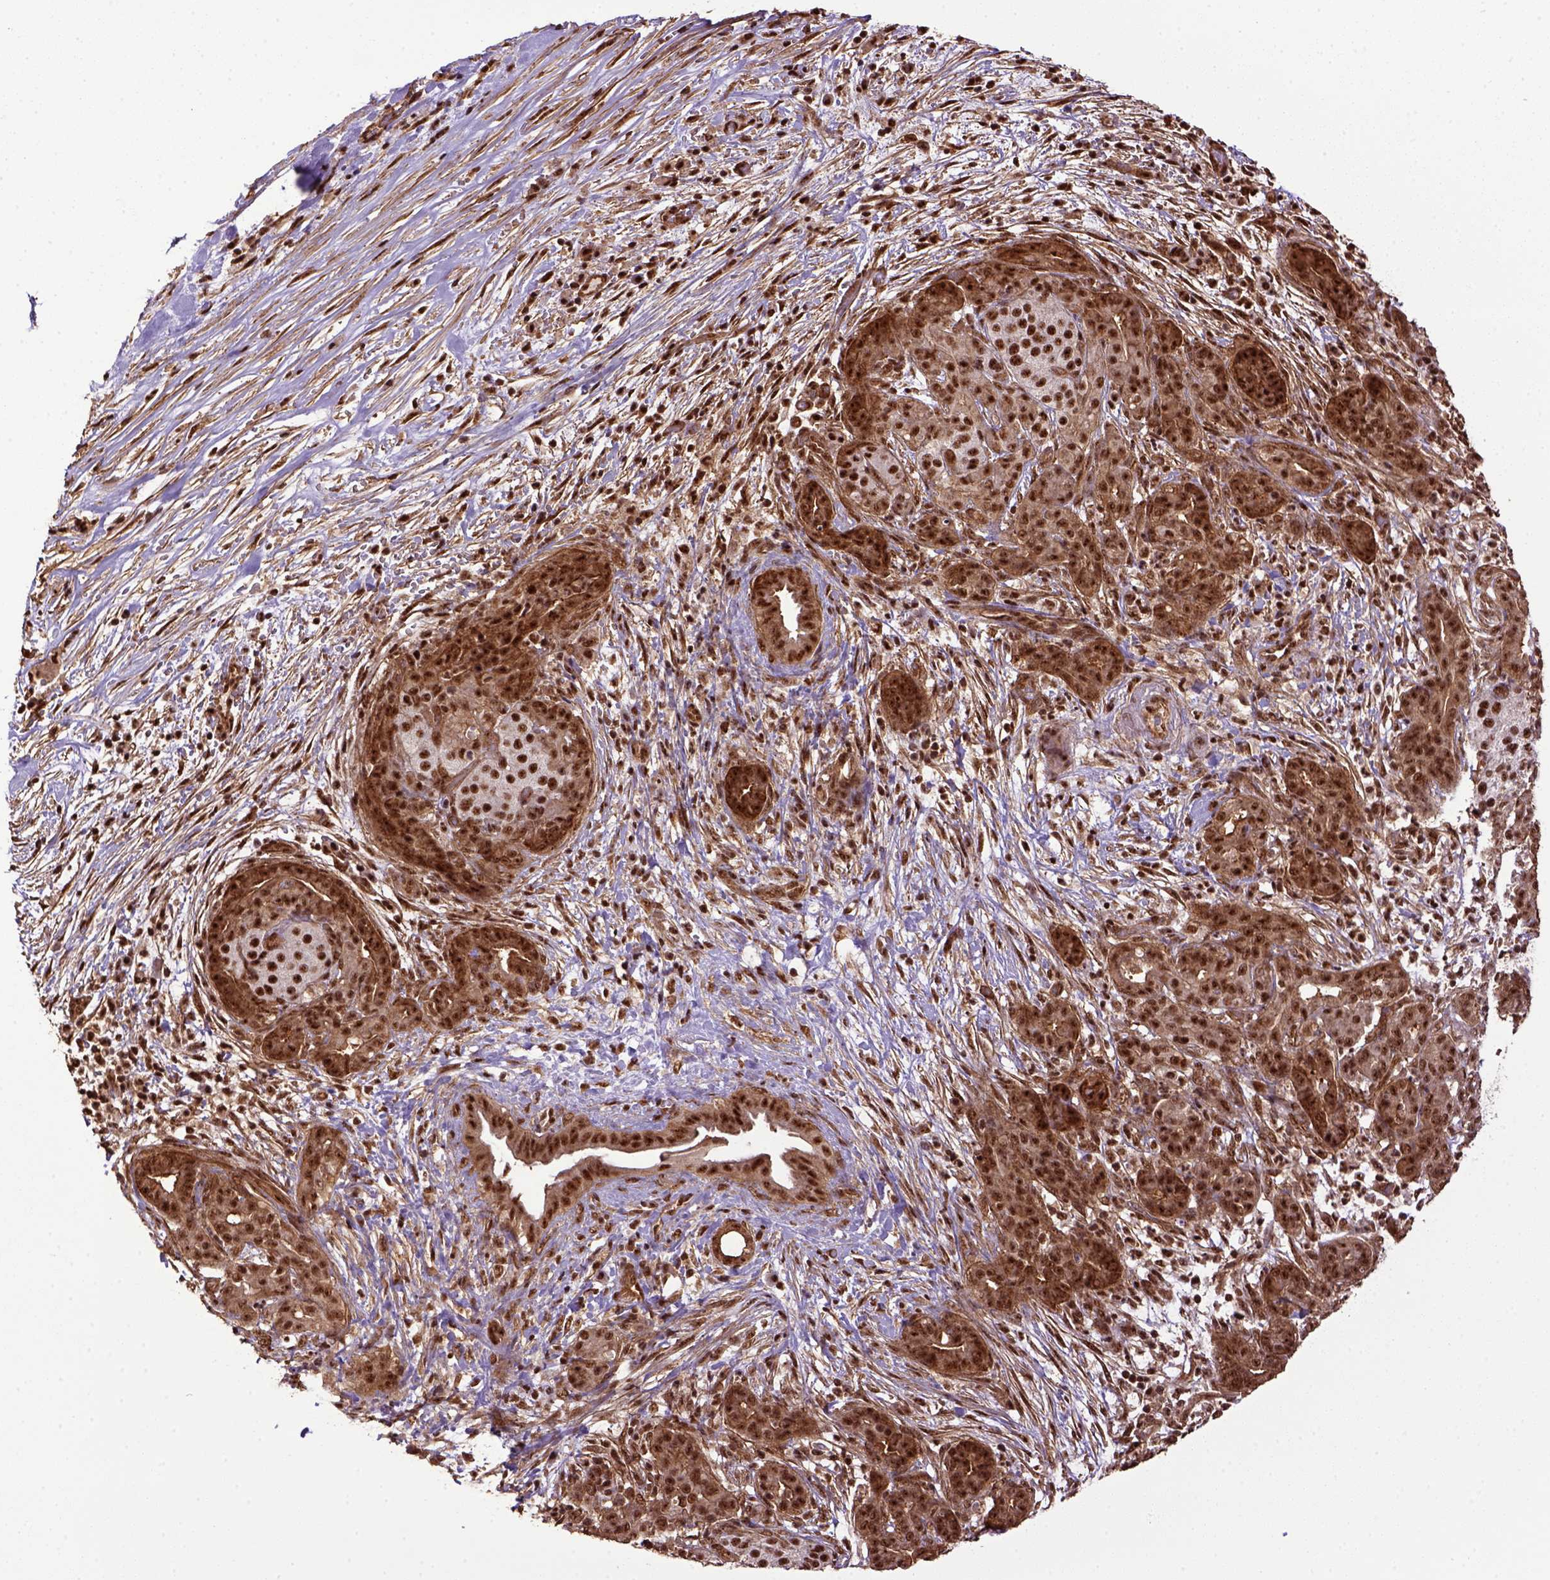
{"staining": {"intensity": "strong", "quantity": ">75%", "location": "nuclear"}, "tissue": "pancreatic cancer", "cell_type": "Tumor cells", "image_type": "cancer", "snomed": [{"axis": "morphology", "description": "Adenocarcinoma, NOS"}, {"axis": "topography", "description": "Pancreas"}], "caption": "An IHC image of tumor tissue is shown. Protein staining in brown shows strong nuclear positivity in pancreatic cancer within tumor cells.", "gene": "PPIG", "patient": {"sex": "male", "age": 44}}